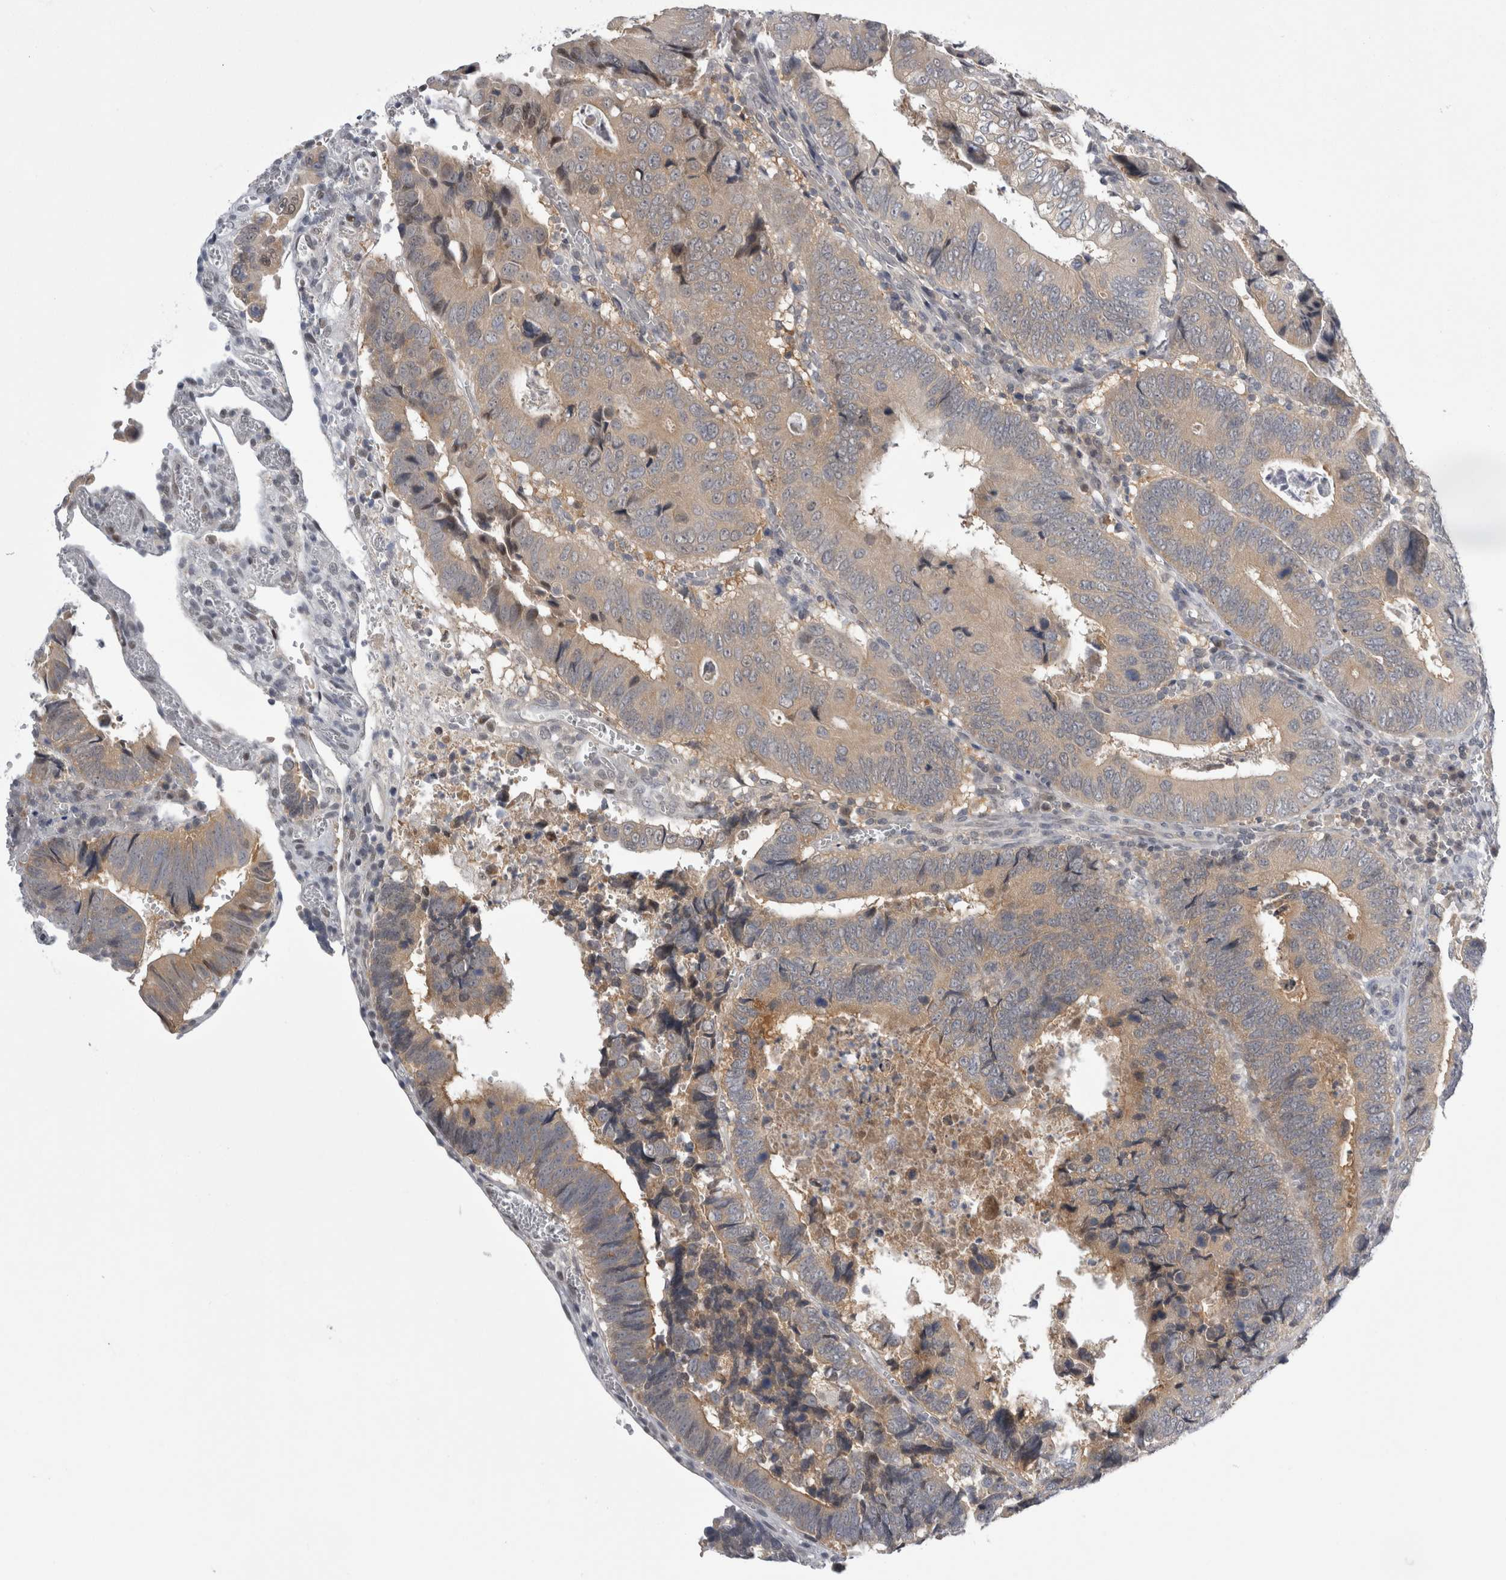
{"staining": {"intensity": "weak", "quantity": ">75%", "location": "cytoplasmic/membranous"}, "tissue": "colorectal cancer", "cell_type": "Tumor cells", "image_type": "cancer", "snomed": [{"axis": "morphology", "description": "Inflammation, NOS"}, {"axis": "morphology", "description": "Adenocarcinoma, NOS"}, {"axis": "topography", "description": "Colon"}], "caption": "Tumor cells exhibit low levels of weak cytoplasmic/membranous expression in about >75% of cells in adenocarcinoma (colorectal).", "gene": "PSMB2", "patient": {"sex": "male", "age": 72}}